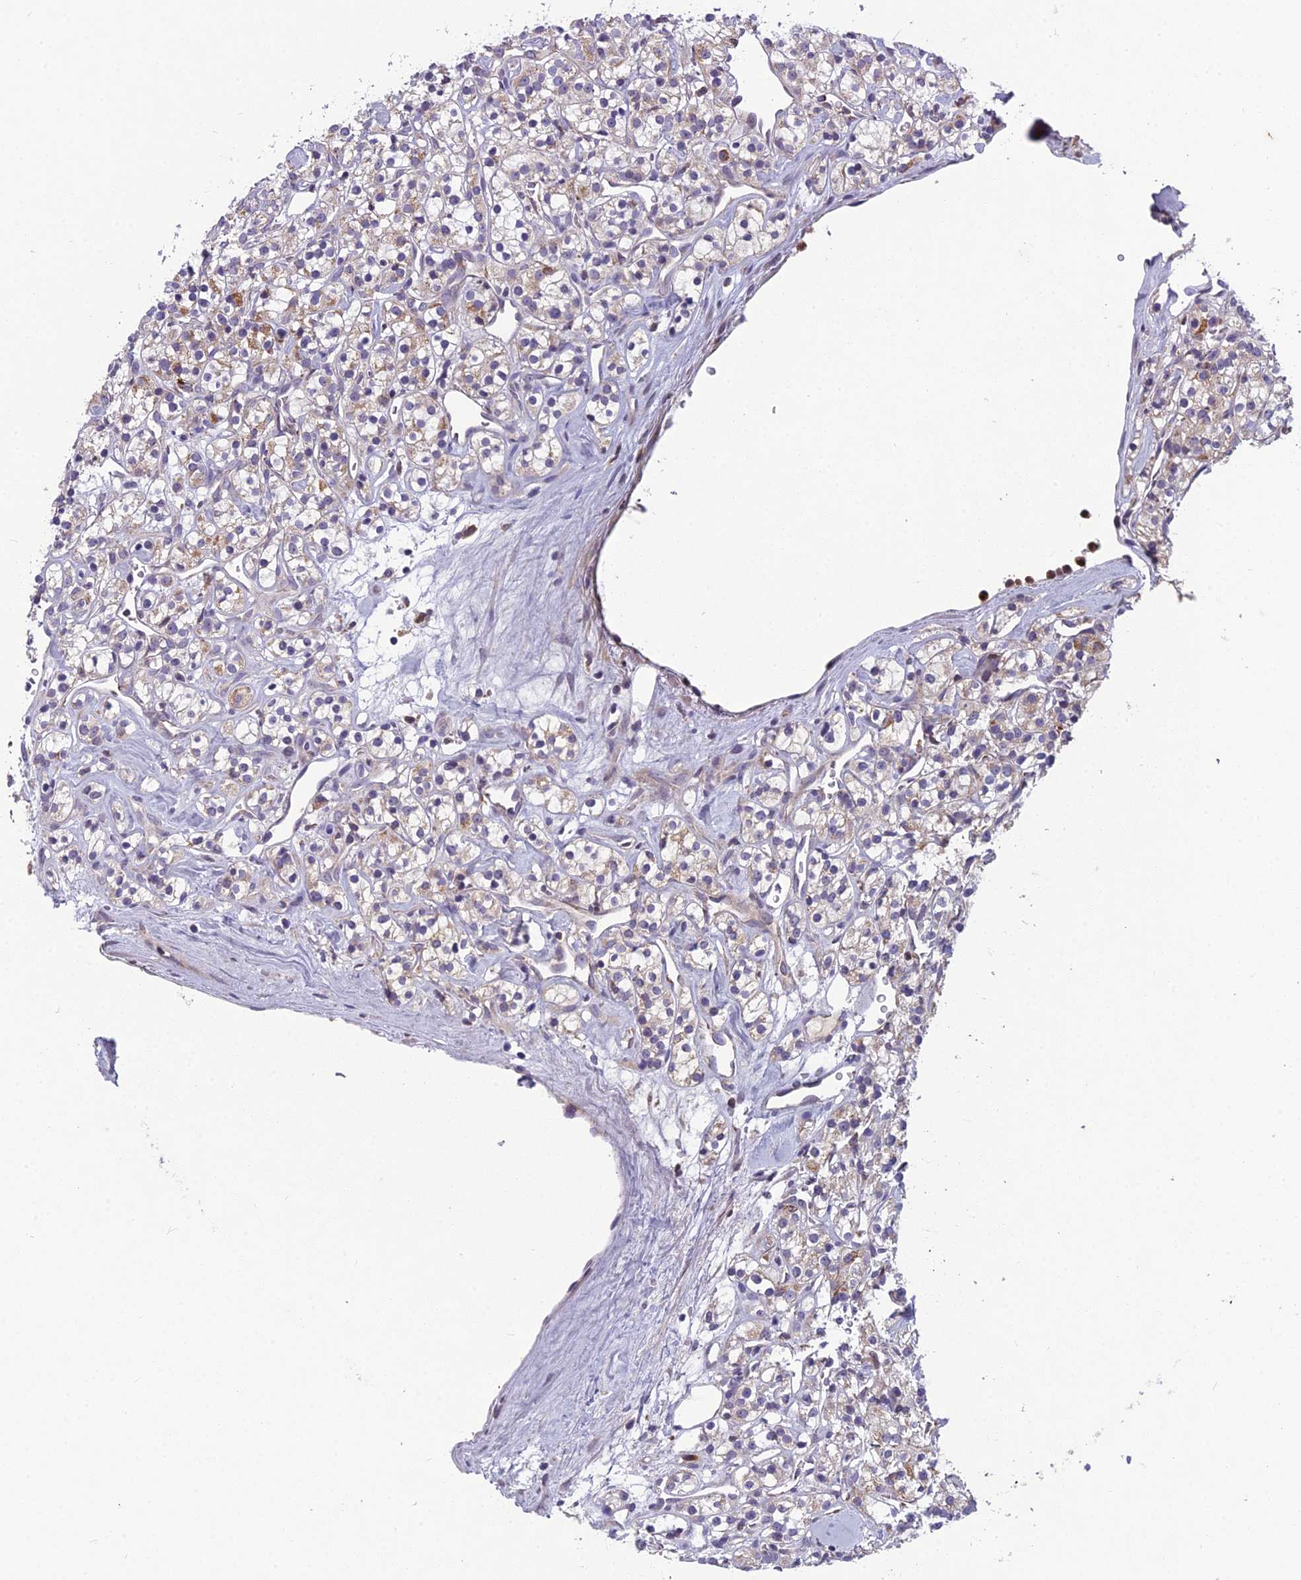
{"staining": {"intensity": "weak", "quantity": "25%-75%", "location": "cytoplasmic/membranous"}, "tissue": "renal cancer", "cell_type": "Tumor cells", "image_type": "cancer", "snomed": [{"axis": "morphology", "description": "Adenocarcinoma, NOS"}, {"axis": "topography", "description": "Kidney"}], "caption": "Tumor cells demonstrate low levels of weak cytoplasmic/membranous expression in about 25%-75% of cells in human renal adenocarcinoma. (brown staining indicates protein expression, while blue staining denotes nuclei).", "gene": "ENSG00000188897", "patient": {"sex": "male", "age": 77}}